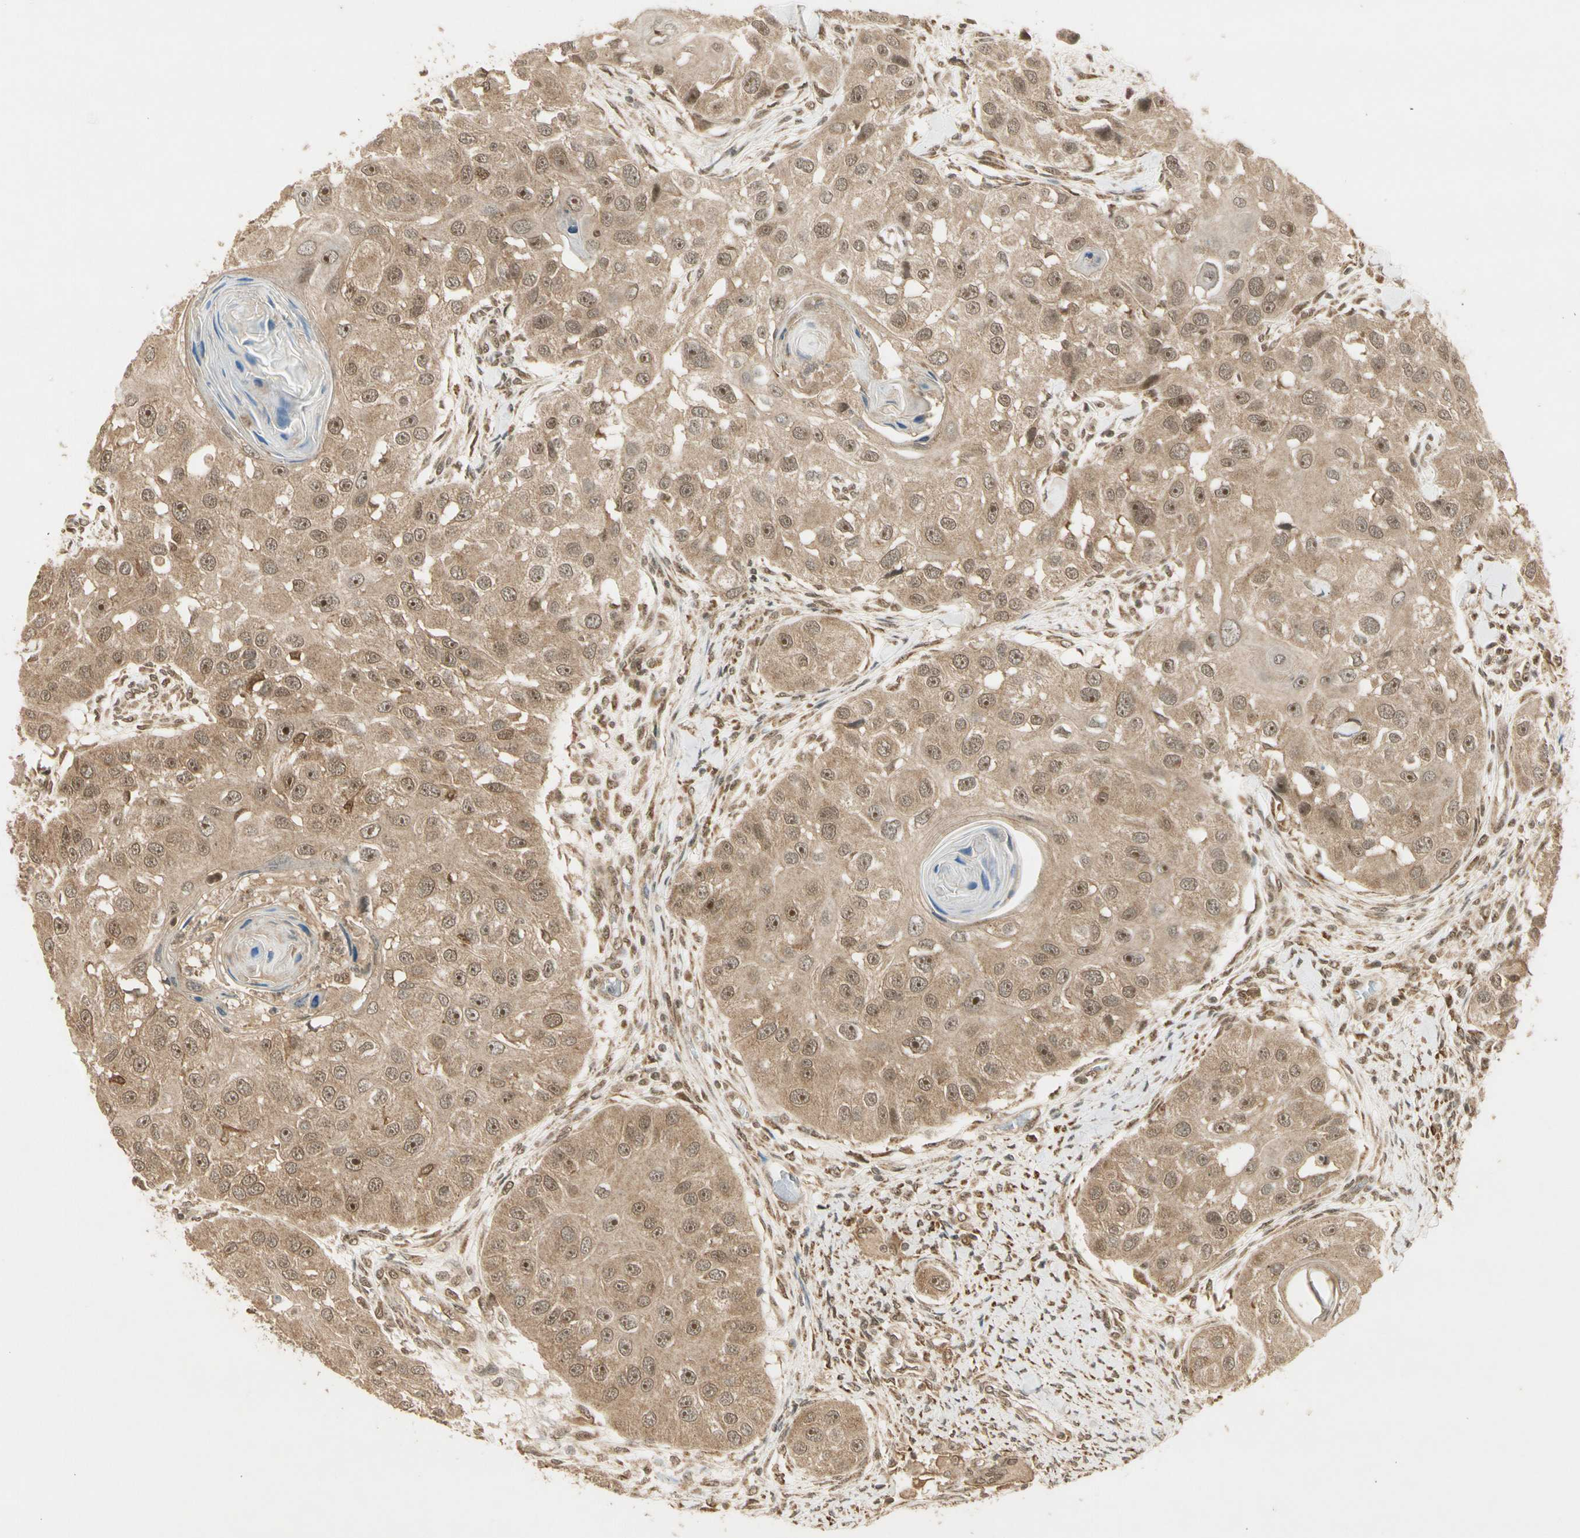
{"staining": {"intensity": "weak", "quantity": ">75%", "location": "cytoplasmic/membranous,nuclear"}, "tissue": "head and neck cancer", "cell_type": "Tumor cells", "image_type": "cancer", "snomed": [{"axis": "morphology", "description": "Normal tissue, NOS"}, {"axis": "morphology", "description": "Squamous cell carcinoma, NOS"}, {"axis": "topography", "description": "Skeletal muscle"}, {"axis": "topography", "description": "Head-Neck"}], "caption": "Weak cytoplasmic/membranous and nuclear expression is identified in about >75% of tumor cells in squamous cell carcinoma (head and neck). (Stains: DAB (3,3'-diaminobenzidine) in brown, nuclei in blue, Microscopy: brightfield microscopy at high magnification).", "gene": "ZNF135", "patient": {"sex": "male", "age": 51}}